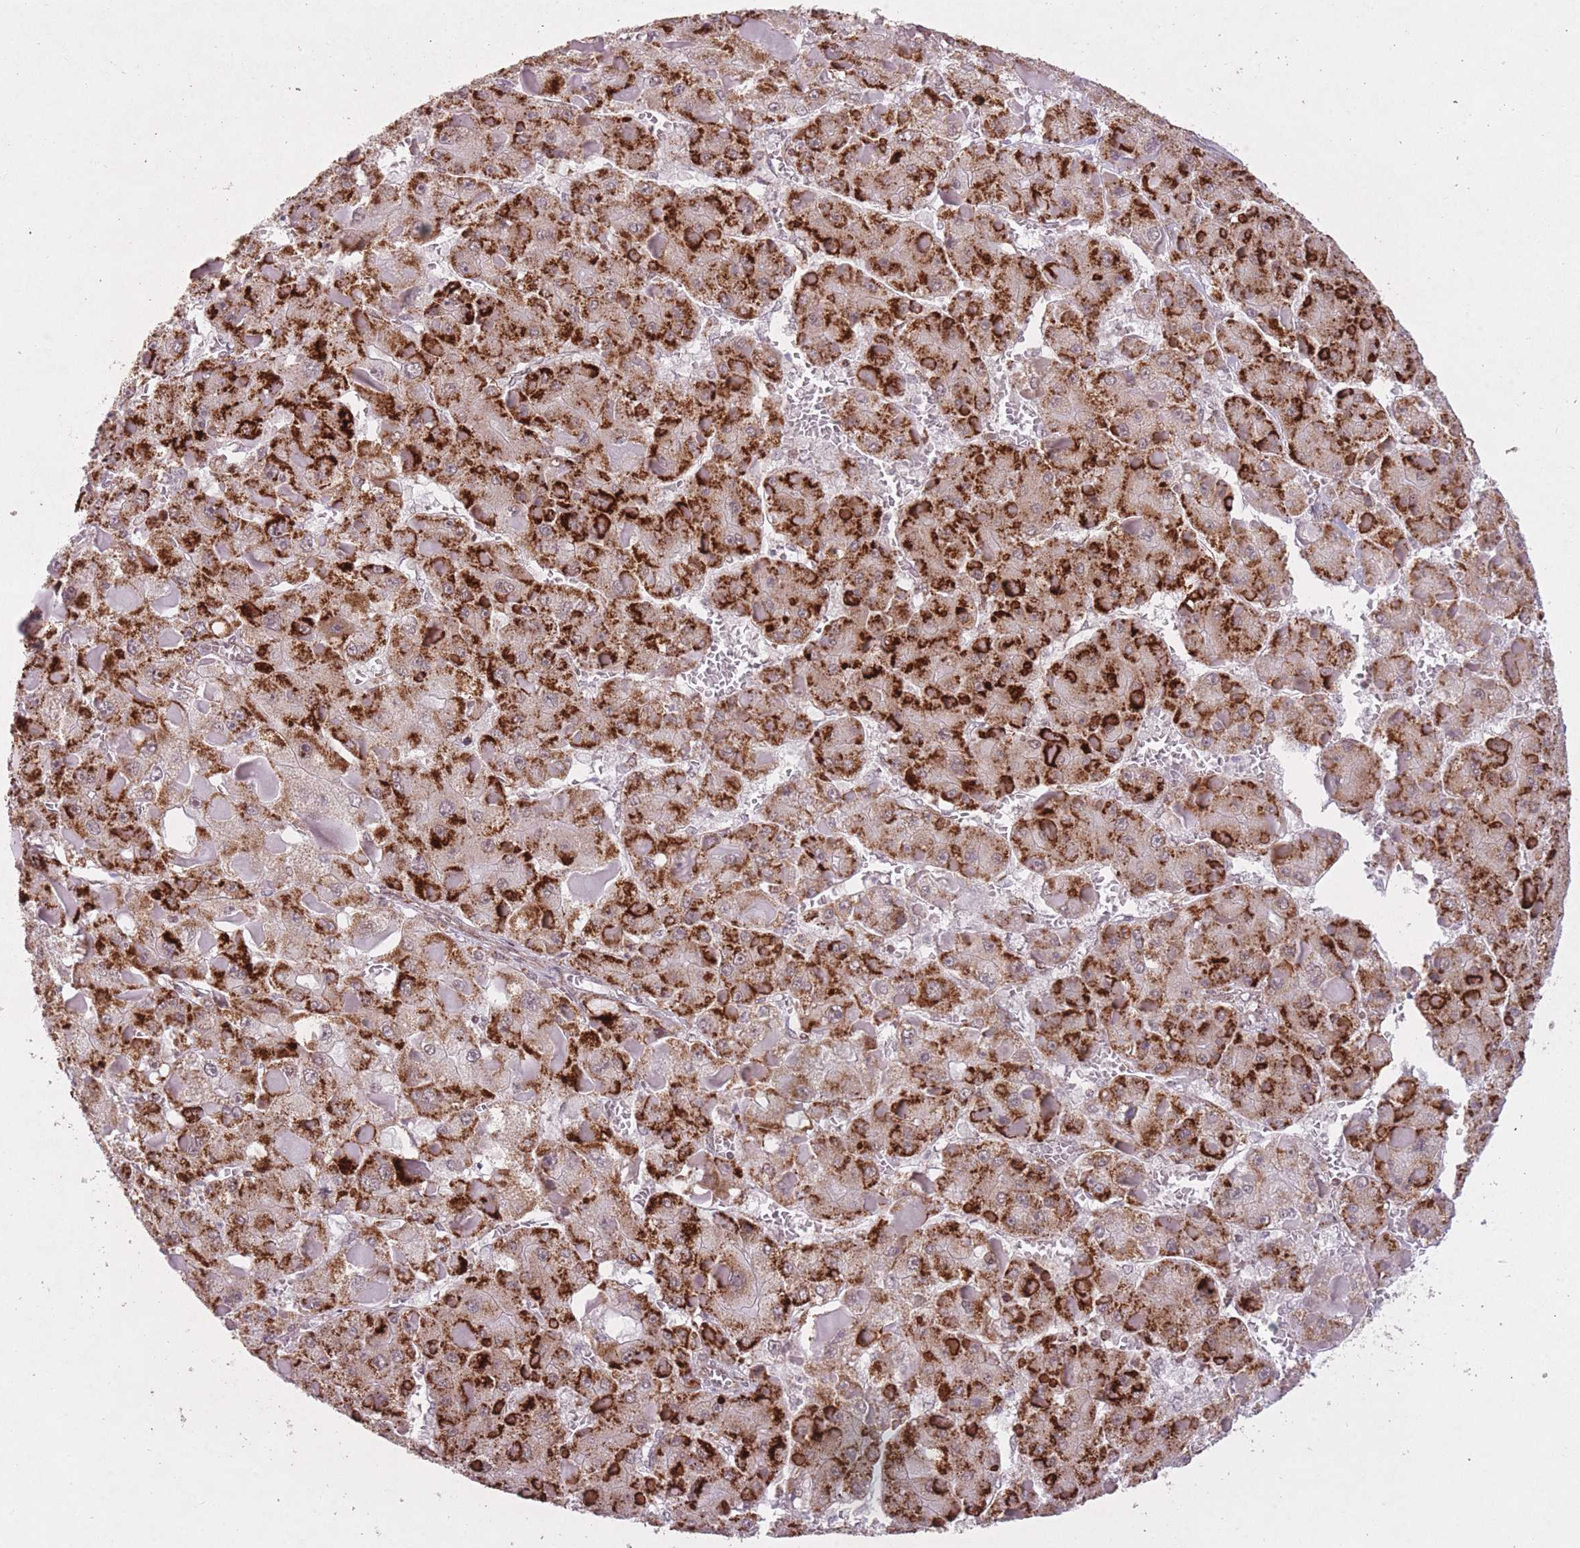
{"staining": {"intensity": "strong", "quantity": ">75%", "location": "cytoplasmic/membranous"}, "tissue": "liver cancer", "cell_type": "Tumor cells", "image_type": "cancer", "snomed": [{"axis": "morphology", "description": "Carcinoma, Hepatocellular, NOS"}, {"axis": "topography", "description": "Liver"}], "caption": "Liver cancer stained with a brown dye displays strong cytoplasmic/membranous positive expression in about >75% of tumor cells.", "gene": "DPYSL4", "patient": {"sex": "female", "age": 73}}